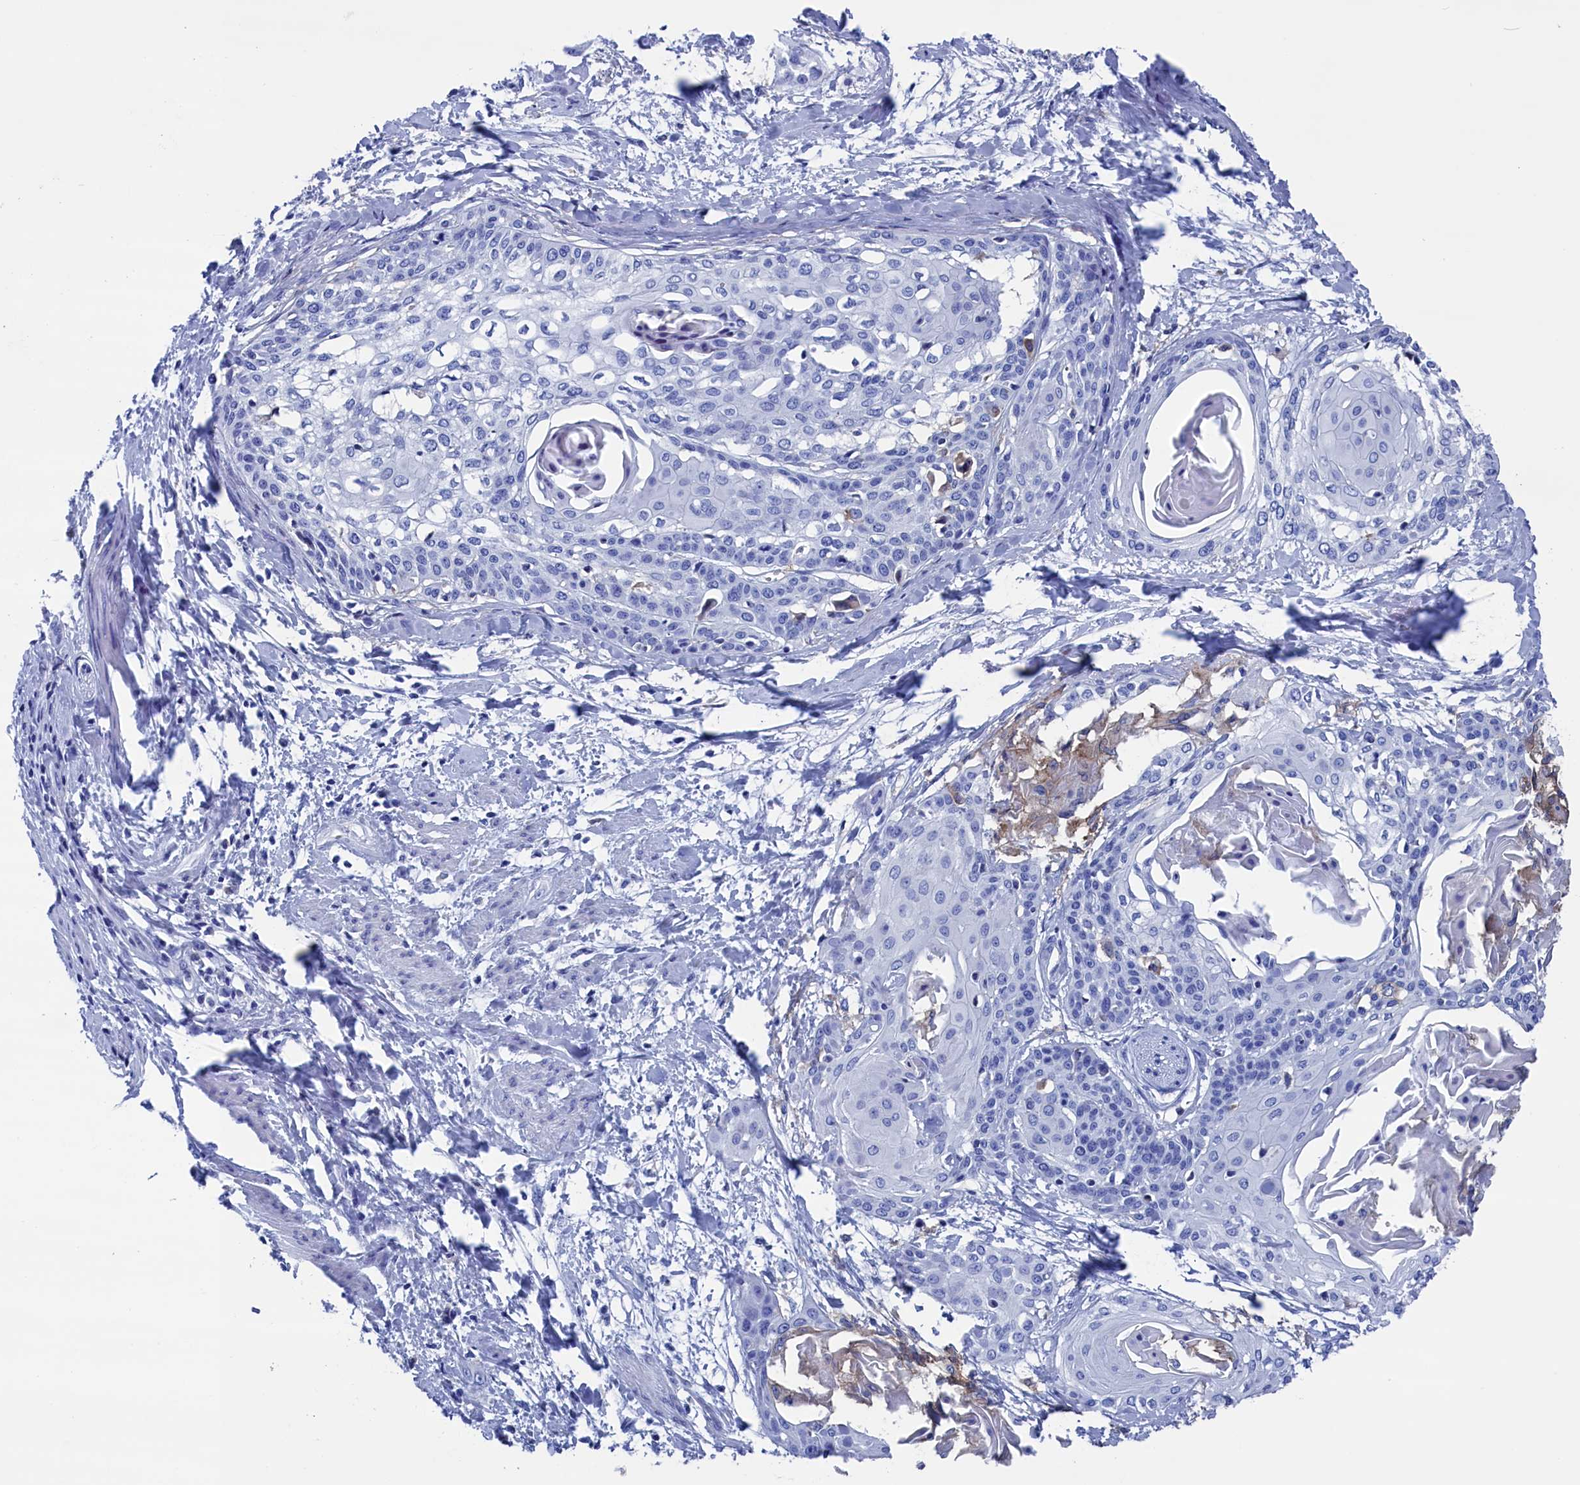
{"staining": {"intensity": "negative", "quantity": "none", "location": "none"}, "tissue": "cervical cancer", "cell_type": "Tumor cells", "image_type": "cancer", "snomed": [{"axis": "morphology", "description": "Squamous cell carcinoma, NOS"}, {"axis": "topography", "description": "Cervix"}], "caption": "Immunohistochemical staining of human cervical cancer (squamous cell carcinoma) shows no significant positivity in tumor cells.", "gene": "TYROBP", "patient": {"sex": "female", "age": 57}}